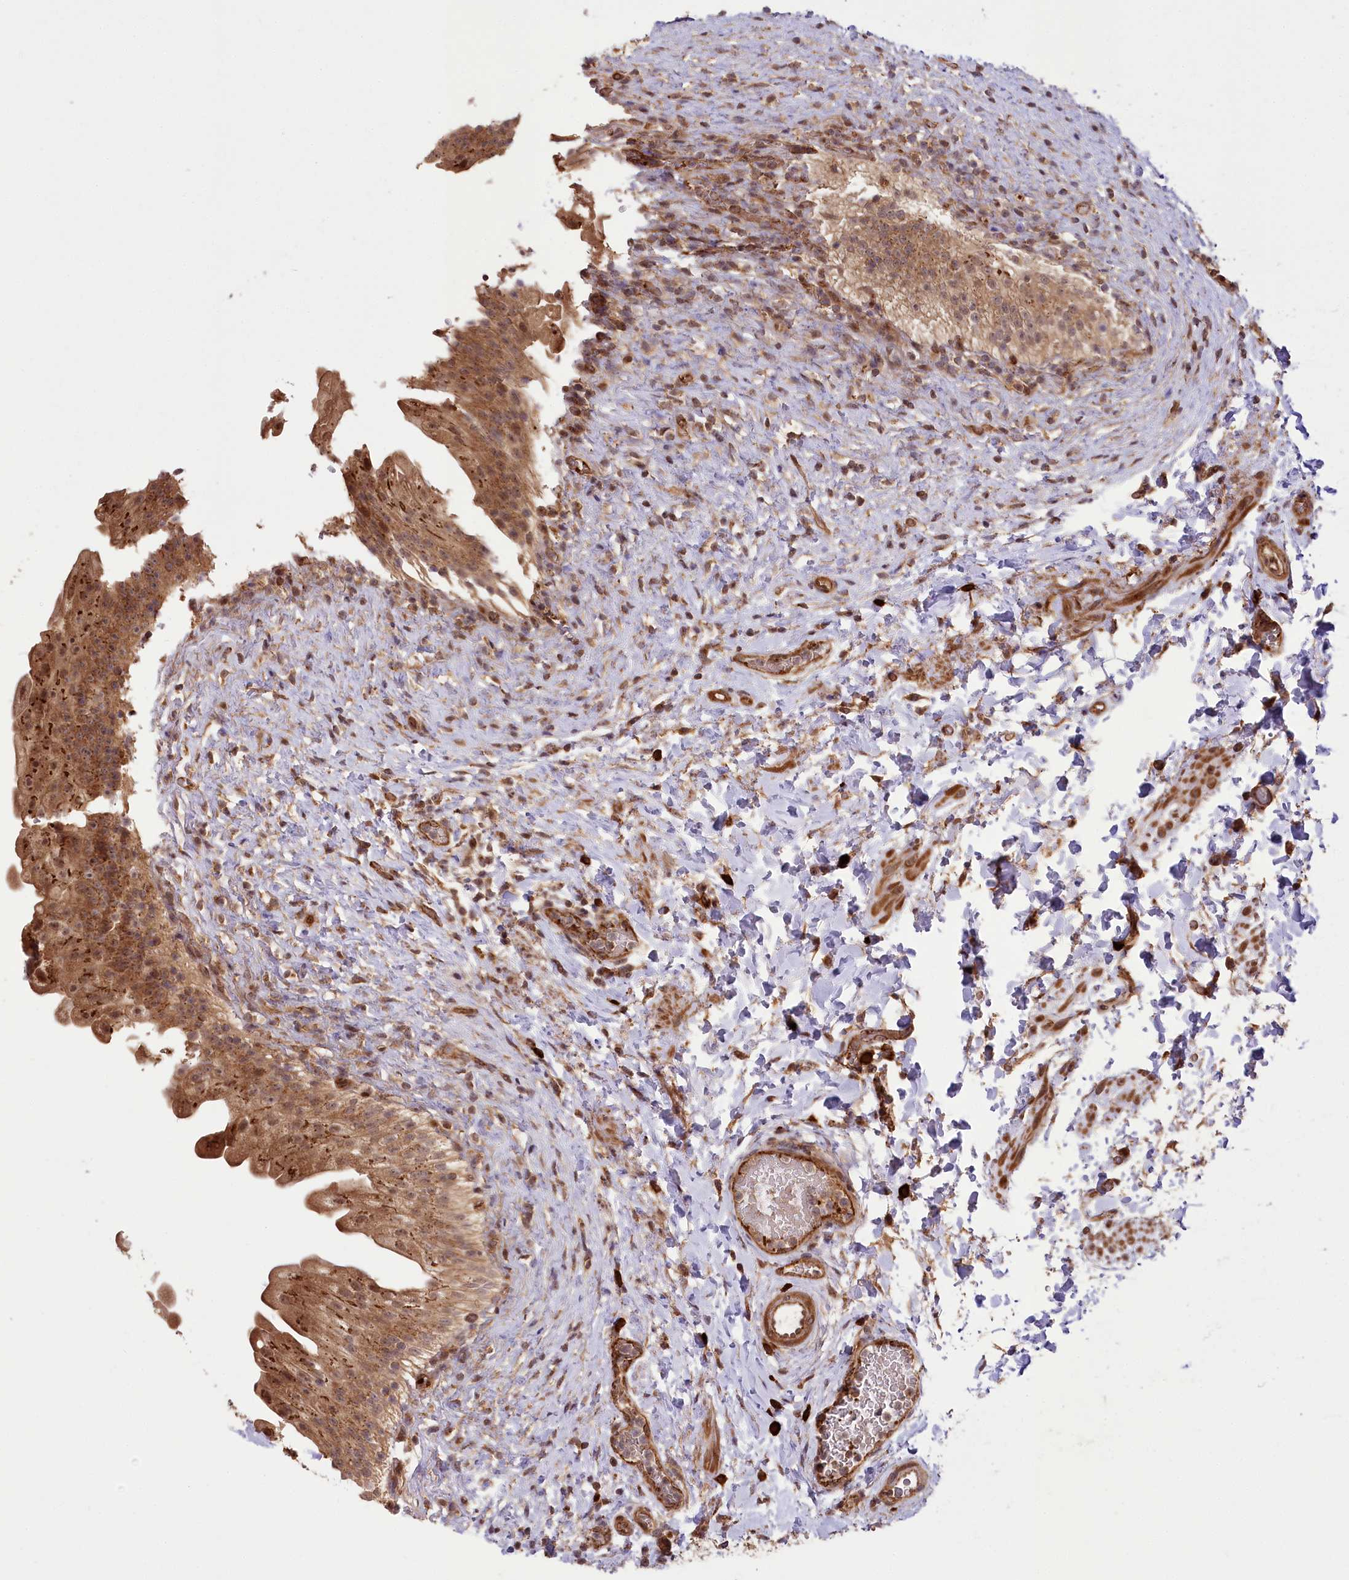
{"staining": {"intensity": "moderate", "quantity": ">75%", "location": "cytoplasmic/membranous,nuclear"}, "tissue": "urinary bladder", "cell_type": "Urothelial cells", "image_type": "normal", "snomed": [{"axis": "morphology", "description": "Normal tissue, NOS"}, {"axis": "topography", "description": "Urinary bladder"}], "caption": "Moderate cytoplasmic/membranous,nuclear expression is appreciated in about >75% of urothelial cells in normal urinary bladder. The protein is stained brown, and the nuclei are stained in blue (DAB IHC with brightfield microscopy, high magnification).", "gene": "CARD19", "patient": {"sex": "female", "age": 27}}